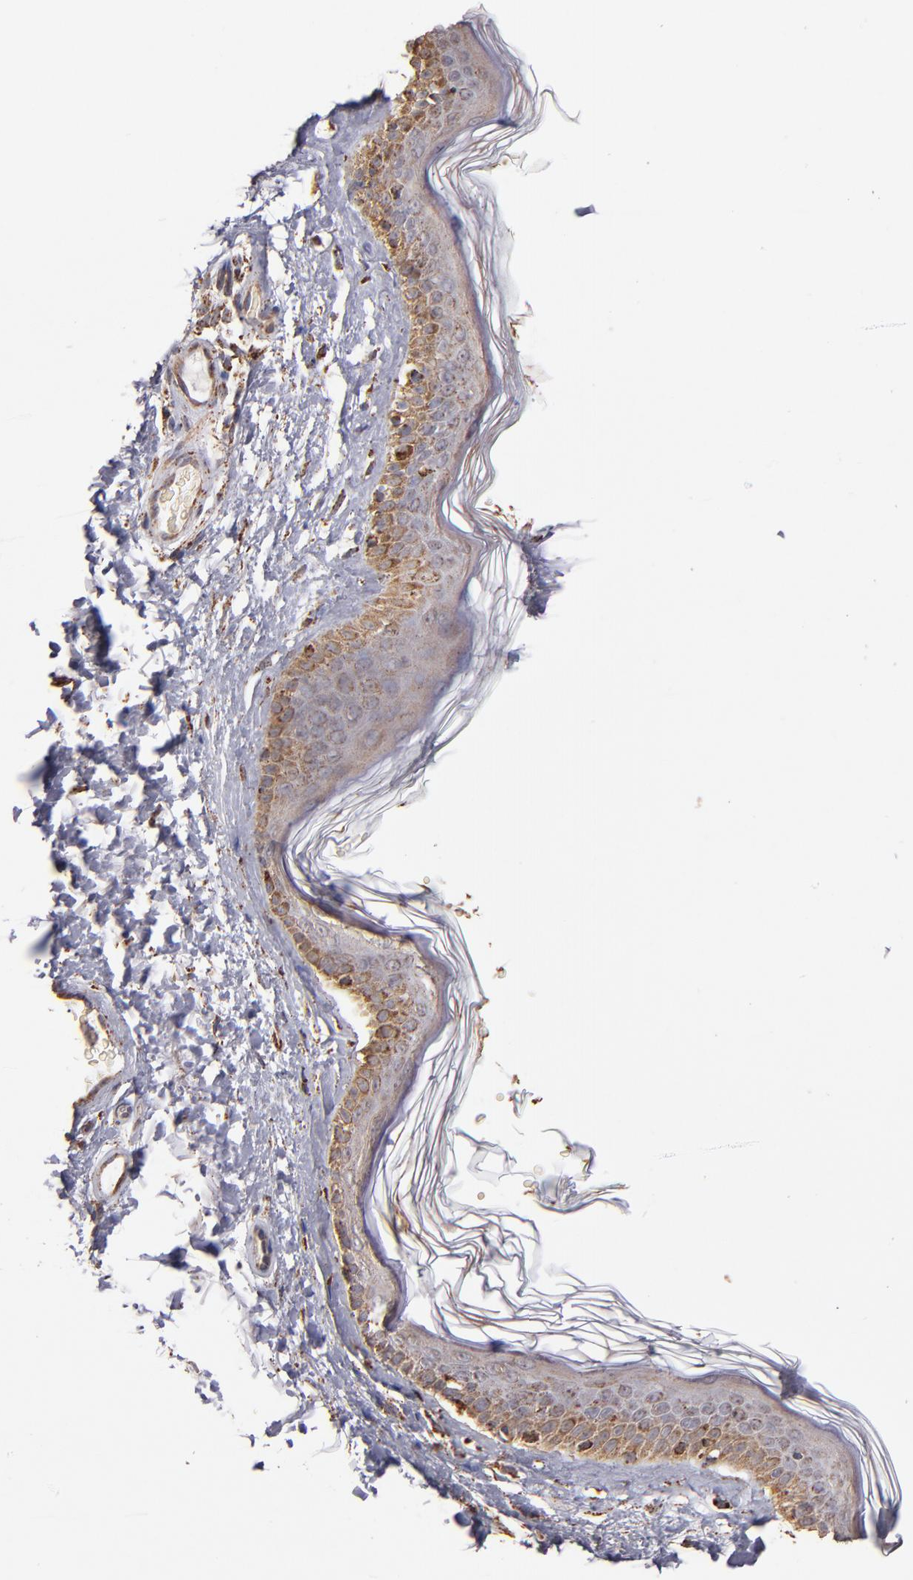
{"staining": {"intensity": "moderate", "quantity": ">75%", "location": "cytoplasmic/membranous"}, "tissue": "skin", "cell_type": "Fibroblasts", "image_type": "normal", "snomed": [{"axis": "morphology", "description": "Normal tissue, NOS"}, {"axis": "topography", "description": "Skin"}], "caption": "Immunohistochemical staining of normal human skin displays moderate cytoplasmic/membranous protein staining in approximately >75% of fibroblasts.", "gene": "DLST", "patient": {"sex": "male", "age": 63}}